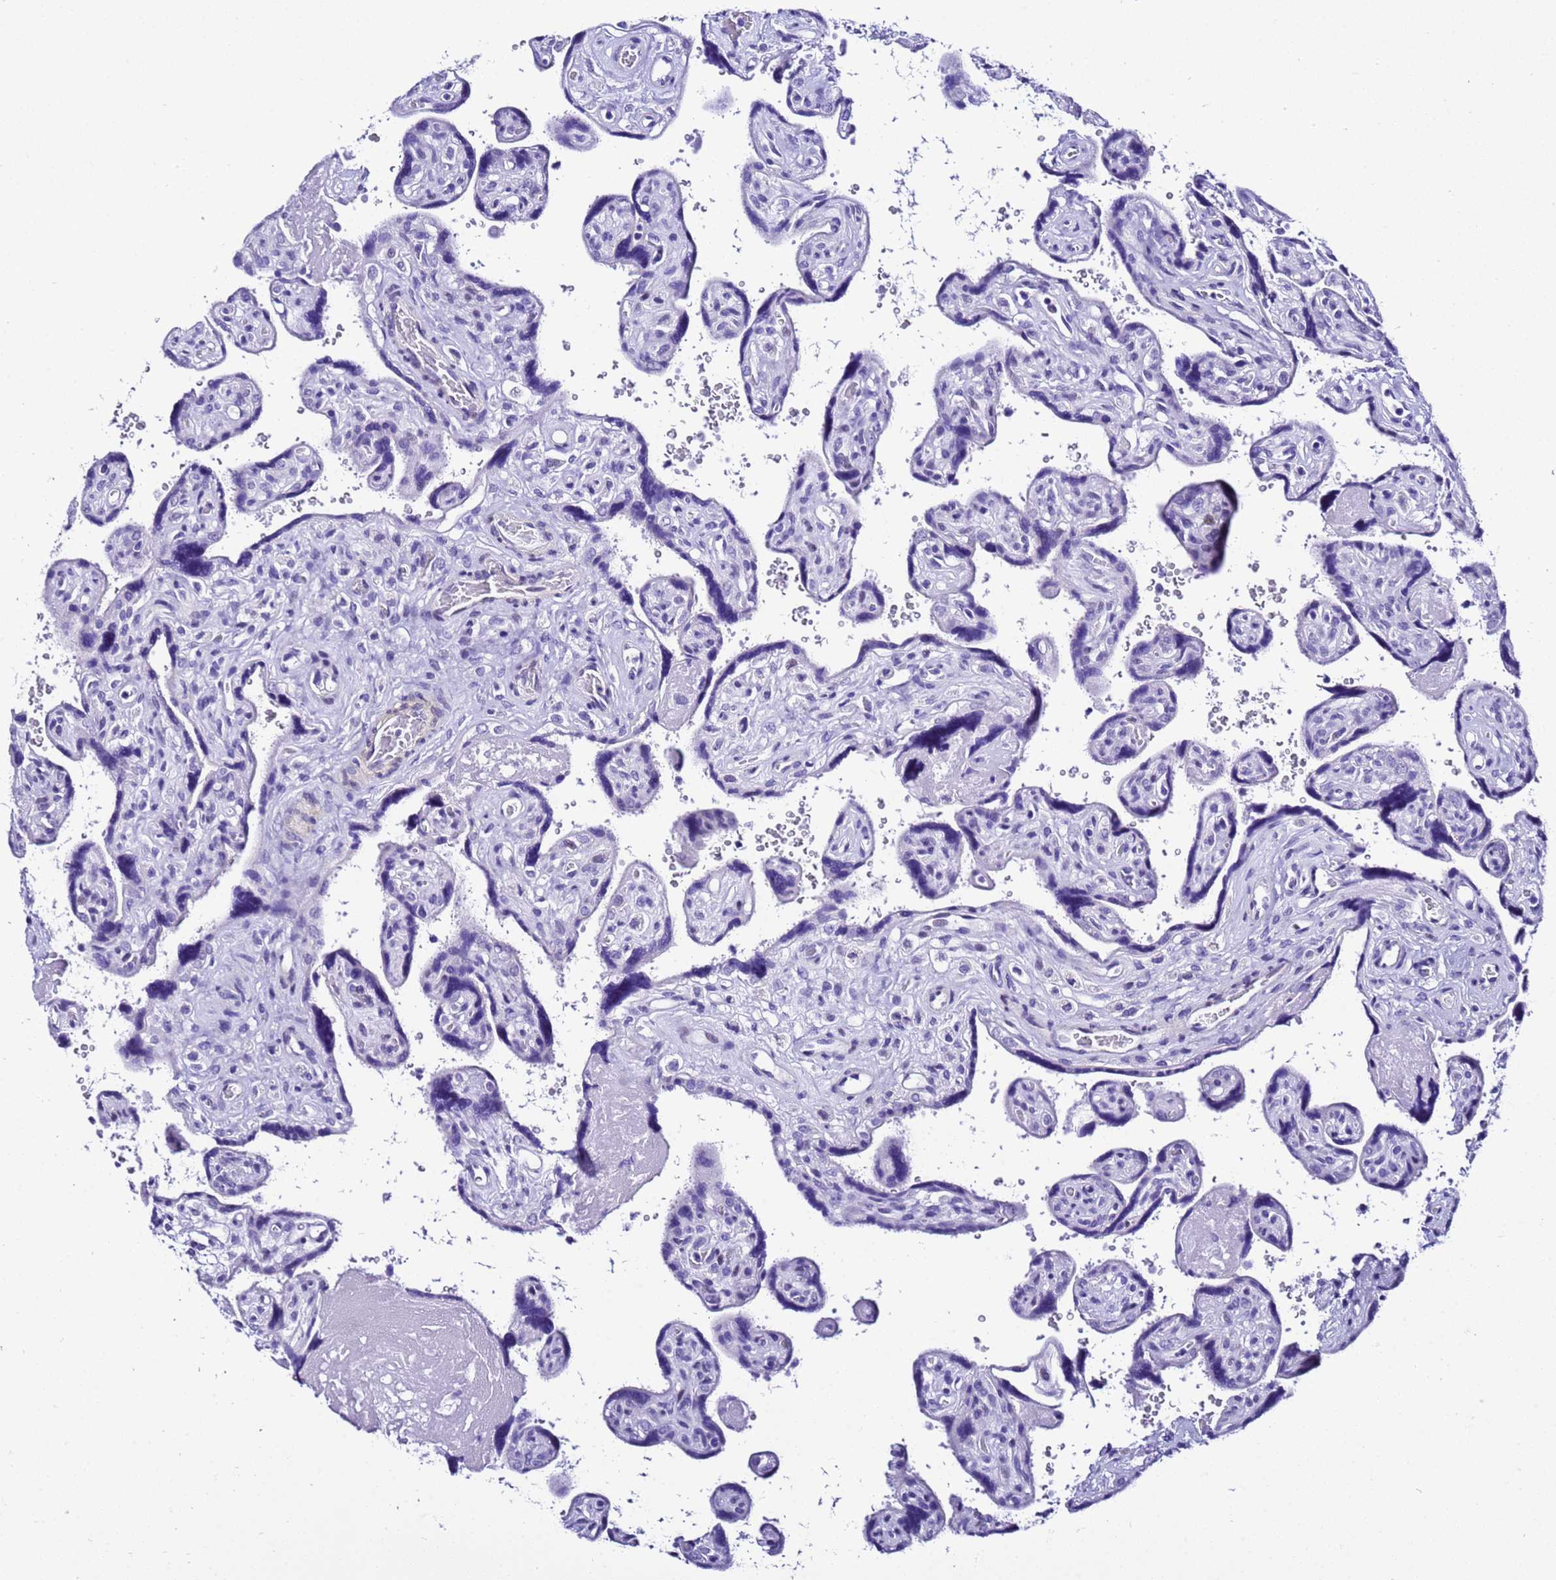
{"staining": {"intensity": "weak", "quantity": "<25%", "location": "nuclear"}, "tissue": "placenta", "cell_type": "Trophoblastic cells", "image_type": "normal", "snomed": [{"axis": "morphology", "description": "Normal tissue, NOS"}, {"axis": "topography", "description": "Placenta"}], "caption": "Human placenta stained for a protein using IHC exhibits no expression in trophoblastic cells.", "gene": "ZNF417", "patient": {"sex": "female", "age": 39}}